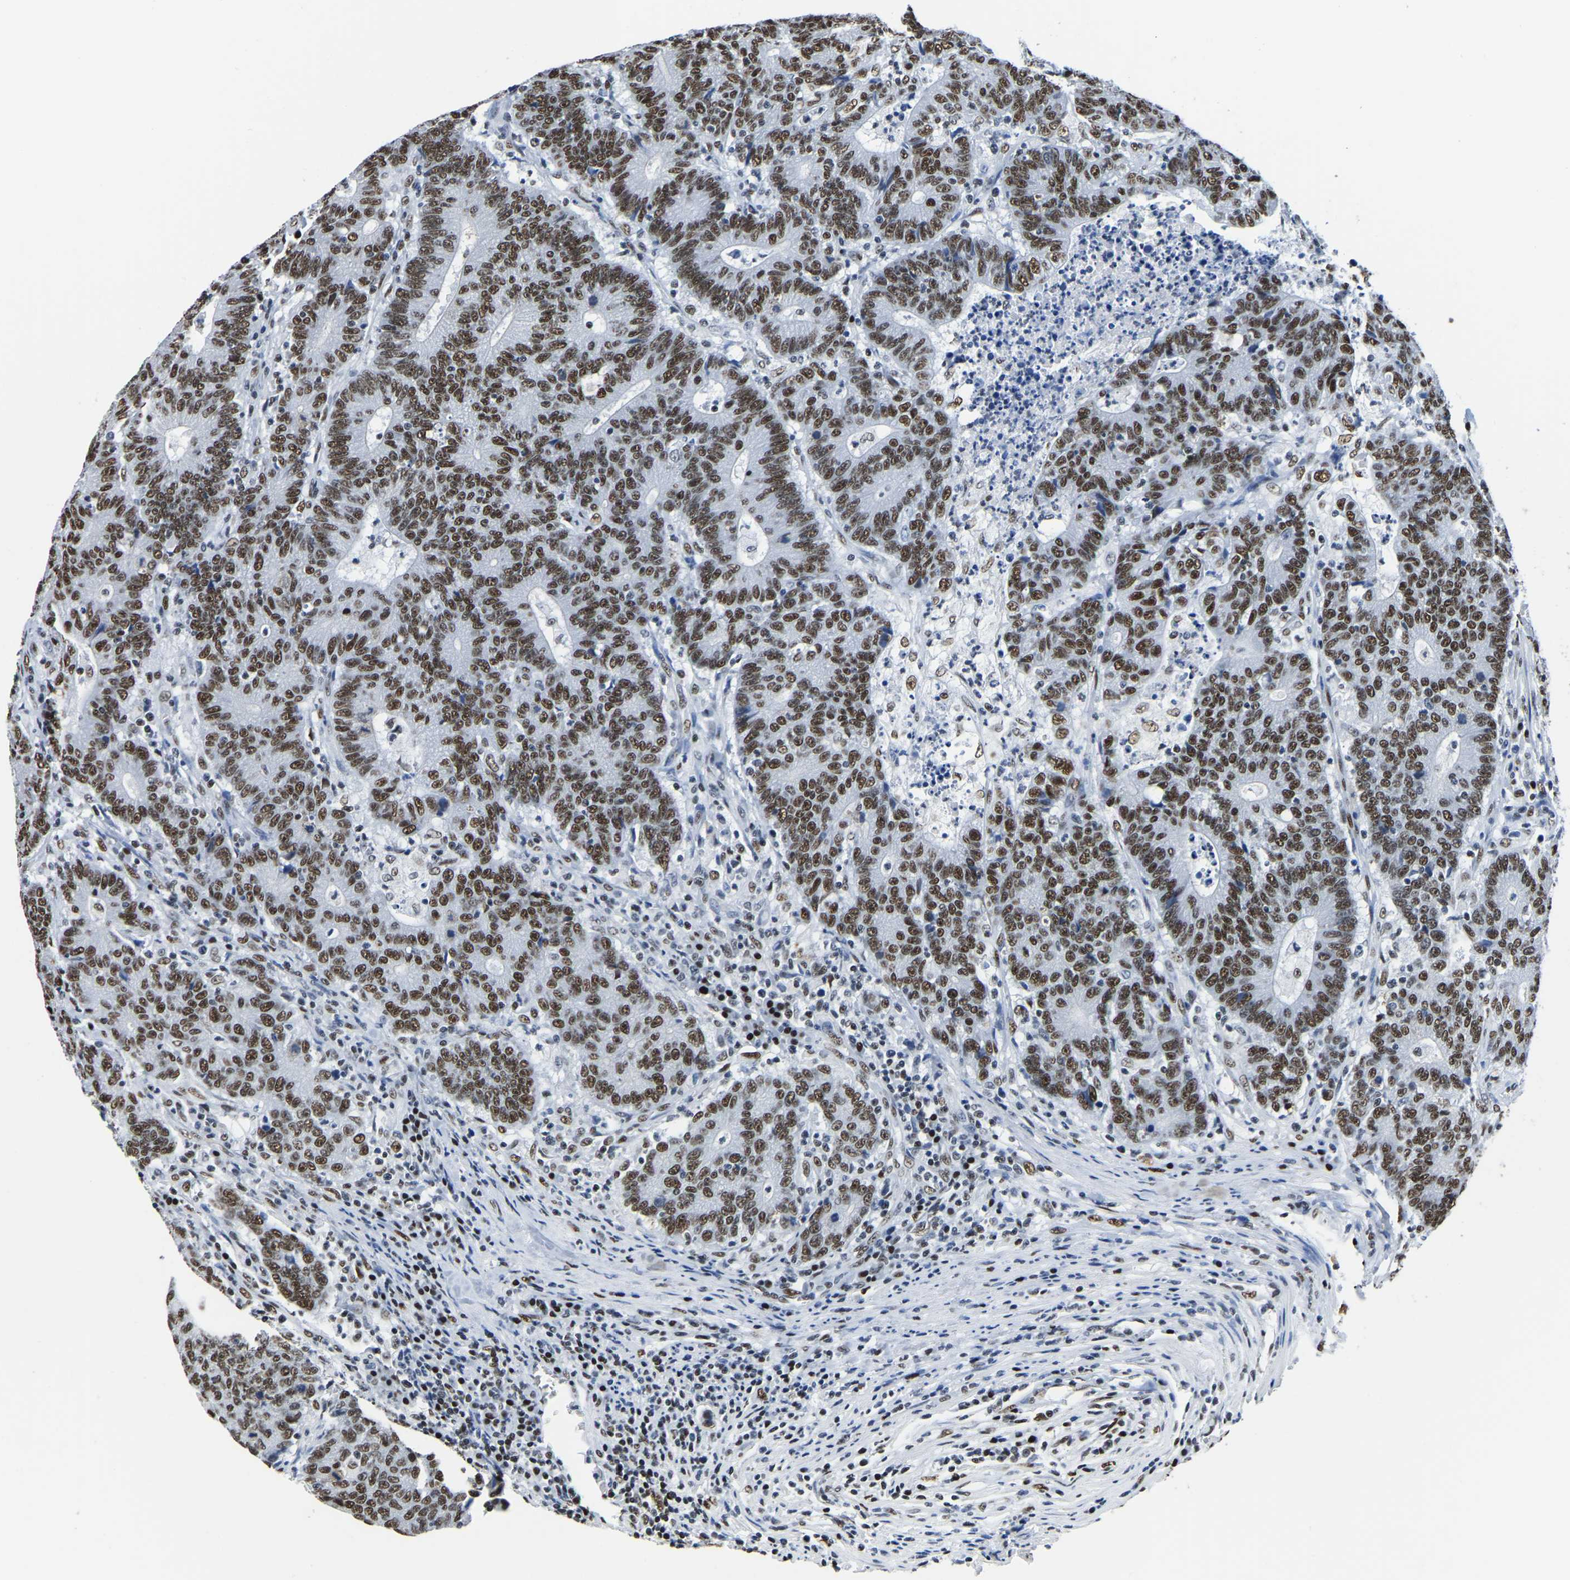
{"staining": {"intensity": "moderate", "quantity": ">75%", "location": "nuclear"}, "tissue": "colorectal cancer", "cell_type": "Tumor cells", "image_type": "cancer", "snomed": [{"axis": "morphology", "description": "Normal tissue, NOS"}, {"axis": "morphology", "description": "Adenocarcinoma, NOS"}, {"axis": "topography", "description": "Colon"}], "caption": "This histopathology image reveals adenocarcinoma (colorectal) stained with immunohistochemistry (IHC) to label a protein in brown. The nuclear of tumor cells show moderate positivity for the protein. Nuclei are counter-stained blue.", "gene": "UBA1", "patient": {"sex": "female", "age": 75}}